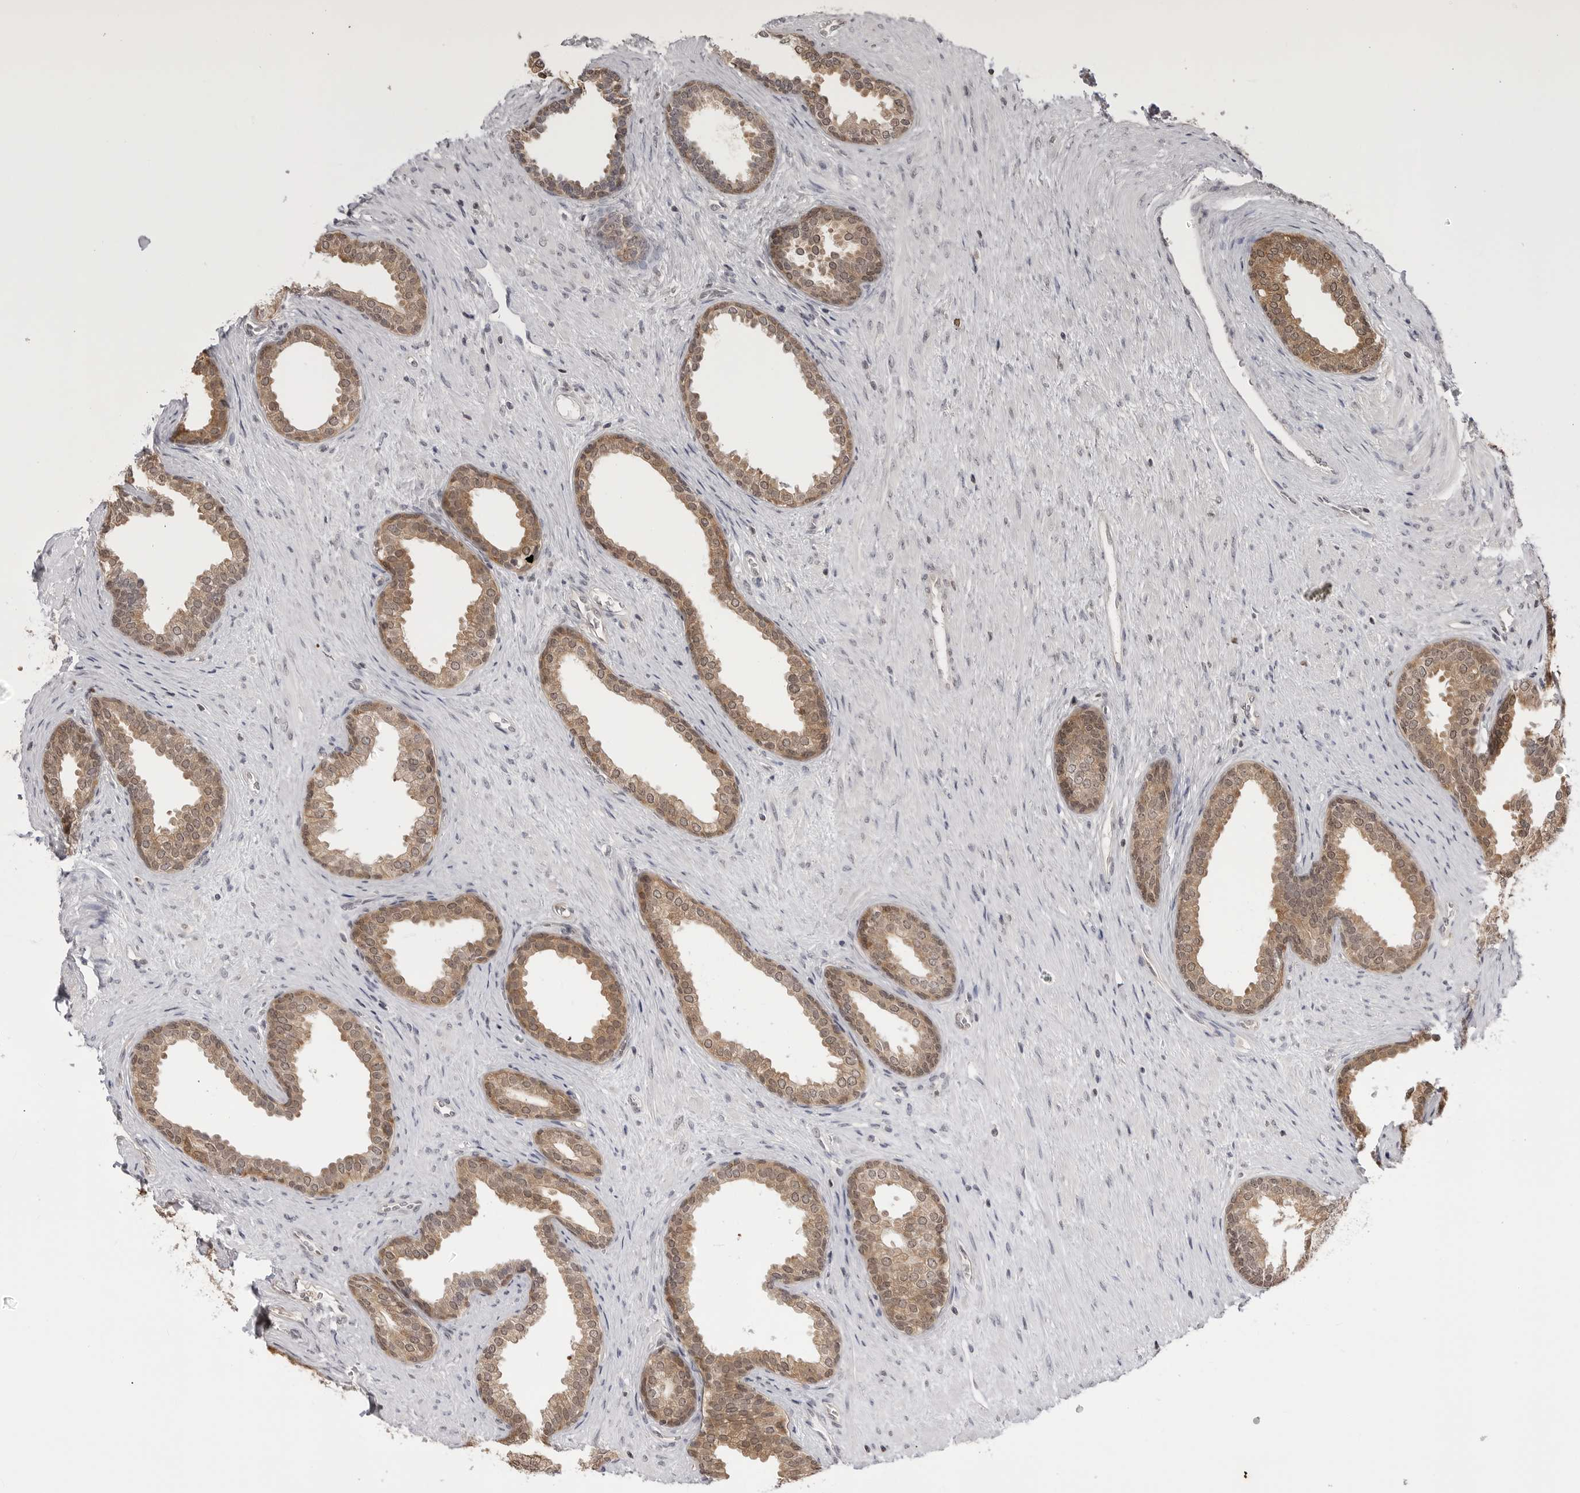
{"staining": {"intensity": "moderate", "quantity": ">75%", "location": "cytoplasmic/membranous,nuclear"}, "tissue": "prostate", "cell_type": "Glandular cells", "image_type": "normal", "snomed": [{"axis": "morphology", "description": "Normal tissue, NOS"}, {"axis": "topography", "description": "Prostate"}], "caption": "Glandular cells show medium levels of moderate cytoplasmic/membranous,nuclear expression in approximately >75% of cells in benign human prostate. Nuclei are stained in blue.", "gene": "YWHAG", "patient": {"sex": "male", "age": 76}}